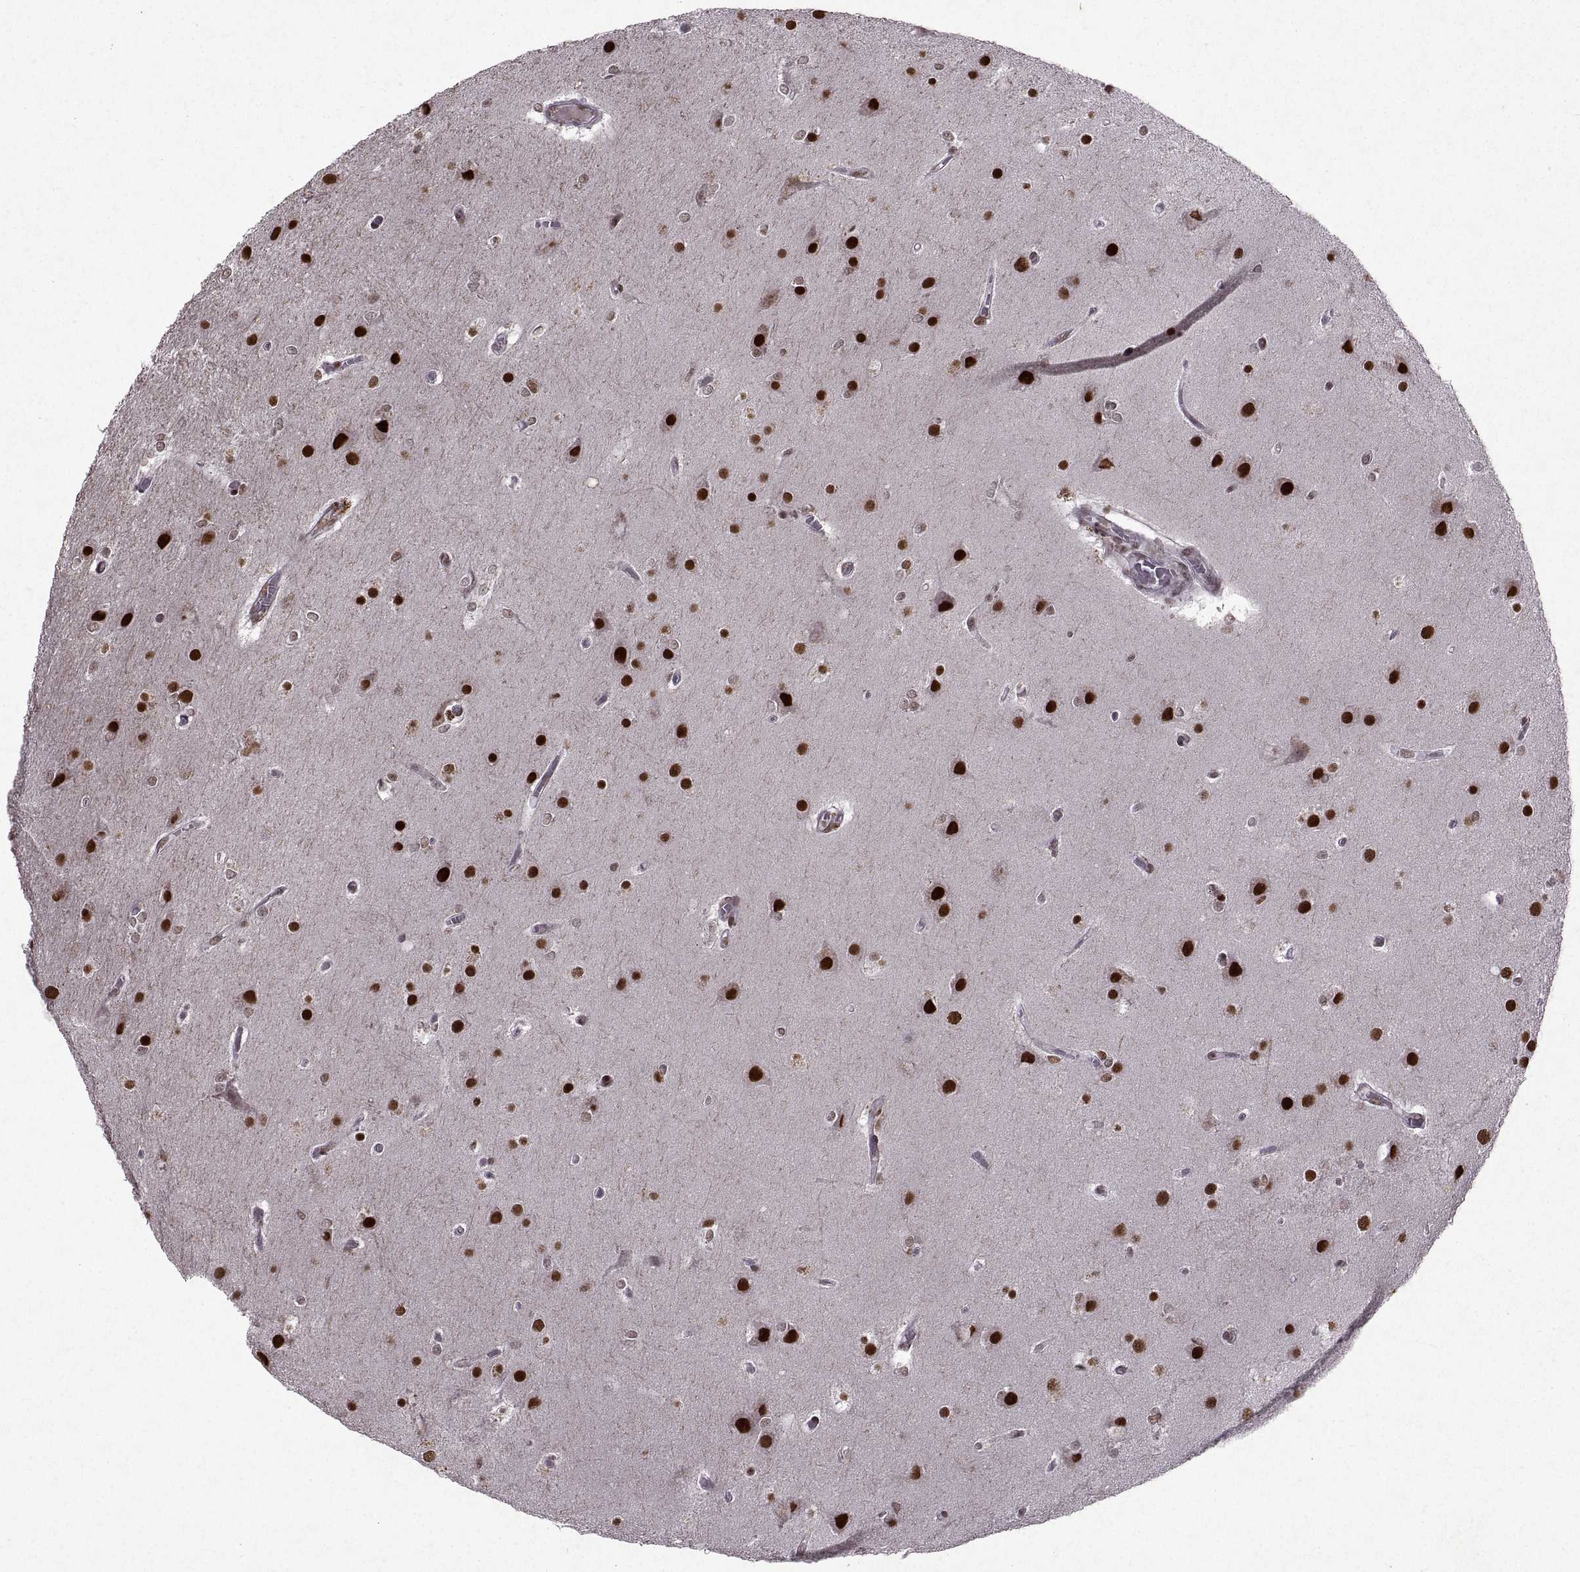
{"staining": {"intensity": "strong", "quantity": ">75%", "location": "nuclear"}, "tissue": "glioma", "cell_type": "Tumor cells", "image_type": "cancer", "snomed": [{"axis": "morphology", "description": "Glioma, malignant, High grade"}, {"axis": "topography", "description": "Brain"}], "caption": "Human glioma stained with a protein marker exhibits strong staining in tumor cells.", "gene": "MT1E", "patient": {"sex": "female", "age": 61}}